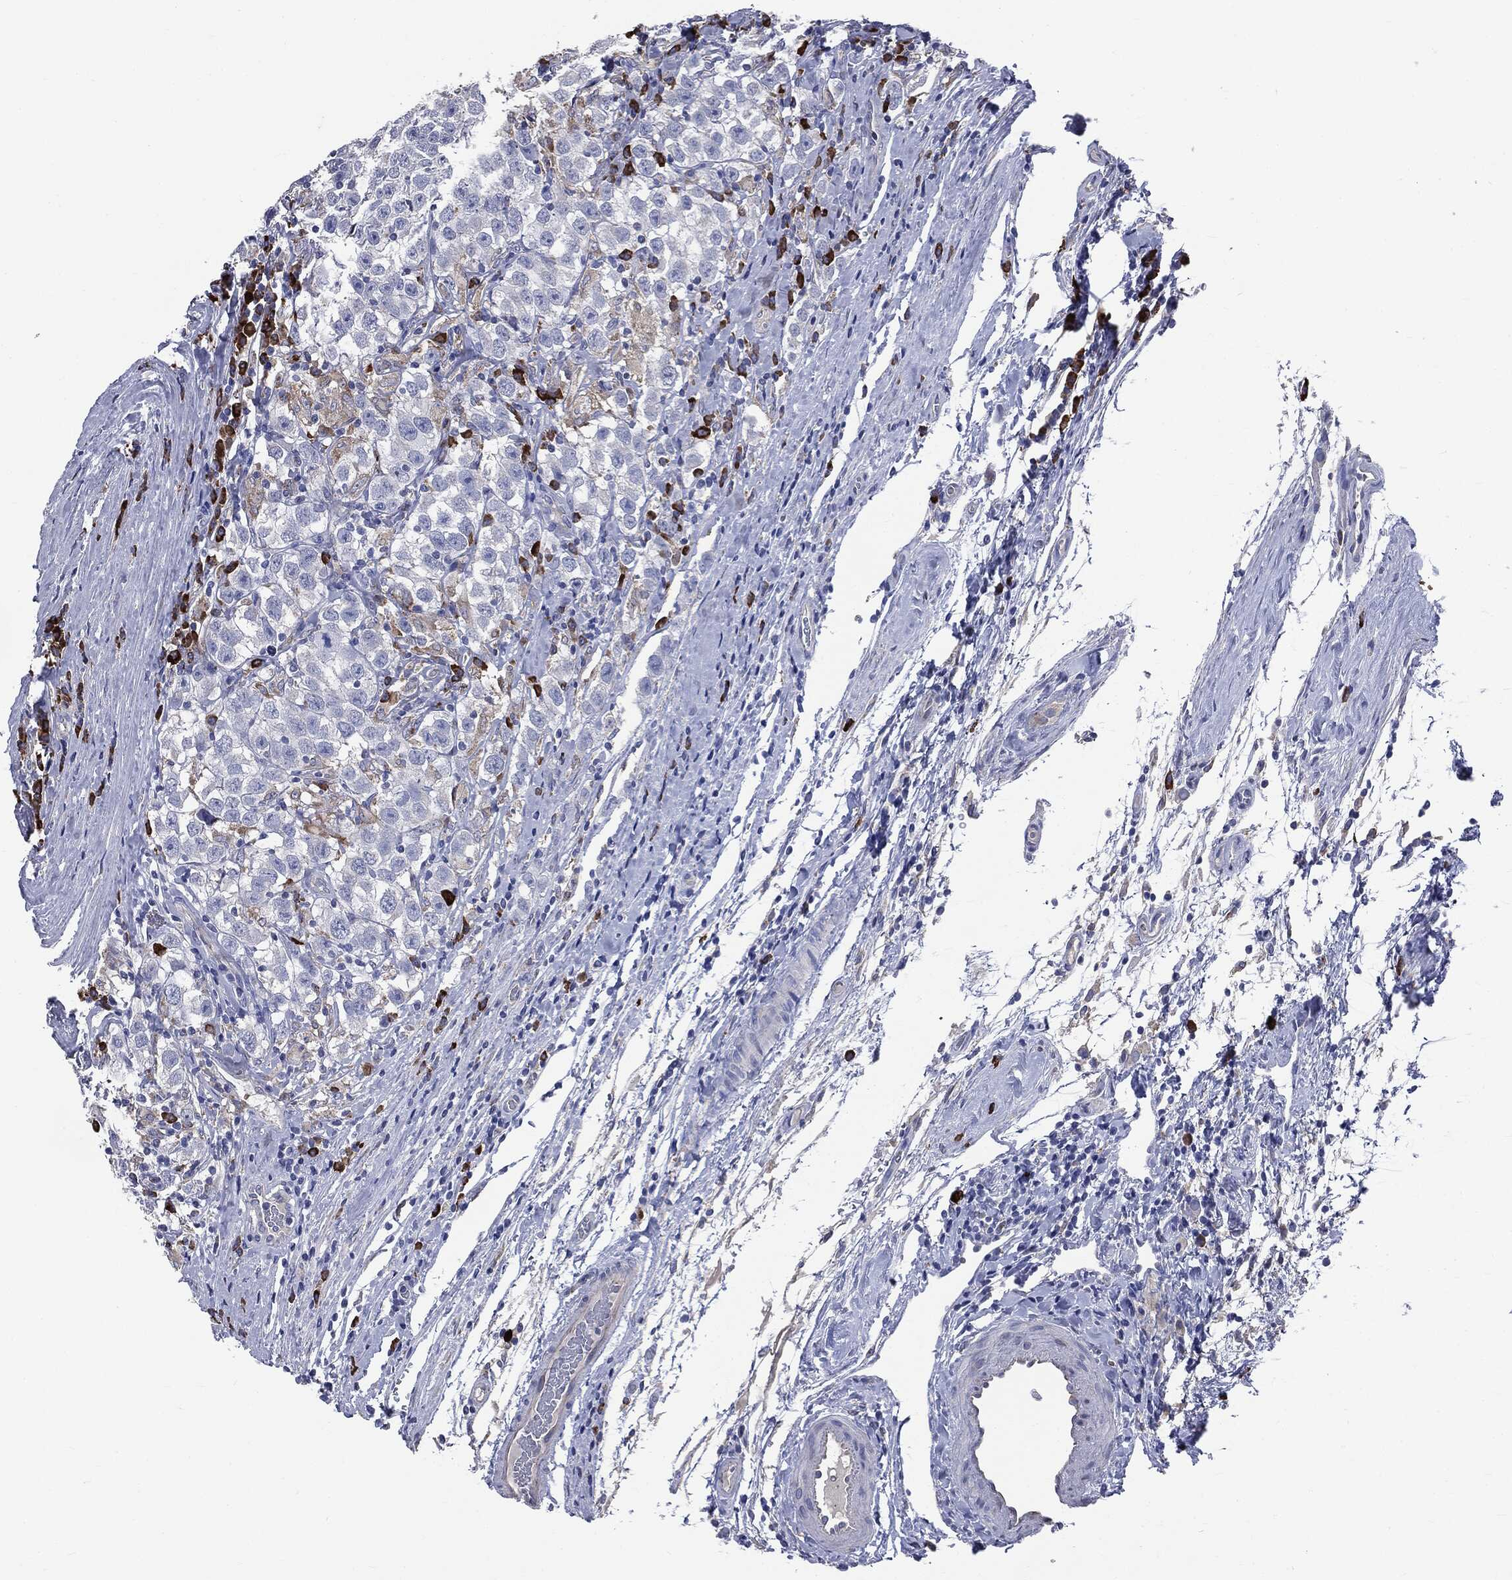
{"staining": {"intensity": "negative", "quantity": "none", "location": "none"}, "tissue": "testis cancer", "cell_type": "Tumor cells", "image_type": "cancer", "snomed": [{"axis": "morphology", "description": "Seminoma, NOS"}, {"axis": "topography", "description": "Testis"}], "caption": "This is an immunohistochemistry micrograph of testis cancer (seminoma). There is no expression in tumor cells.", "gene": "PTGS2", "patient": {"sex": "male", "age": 41}}